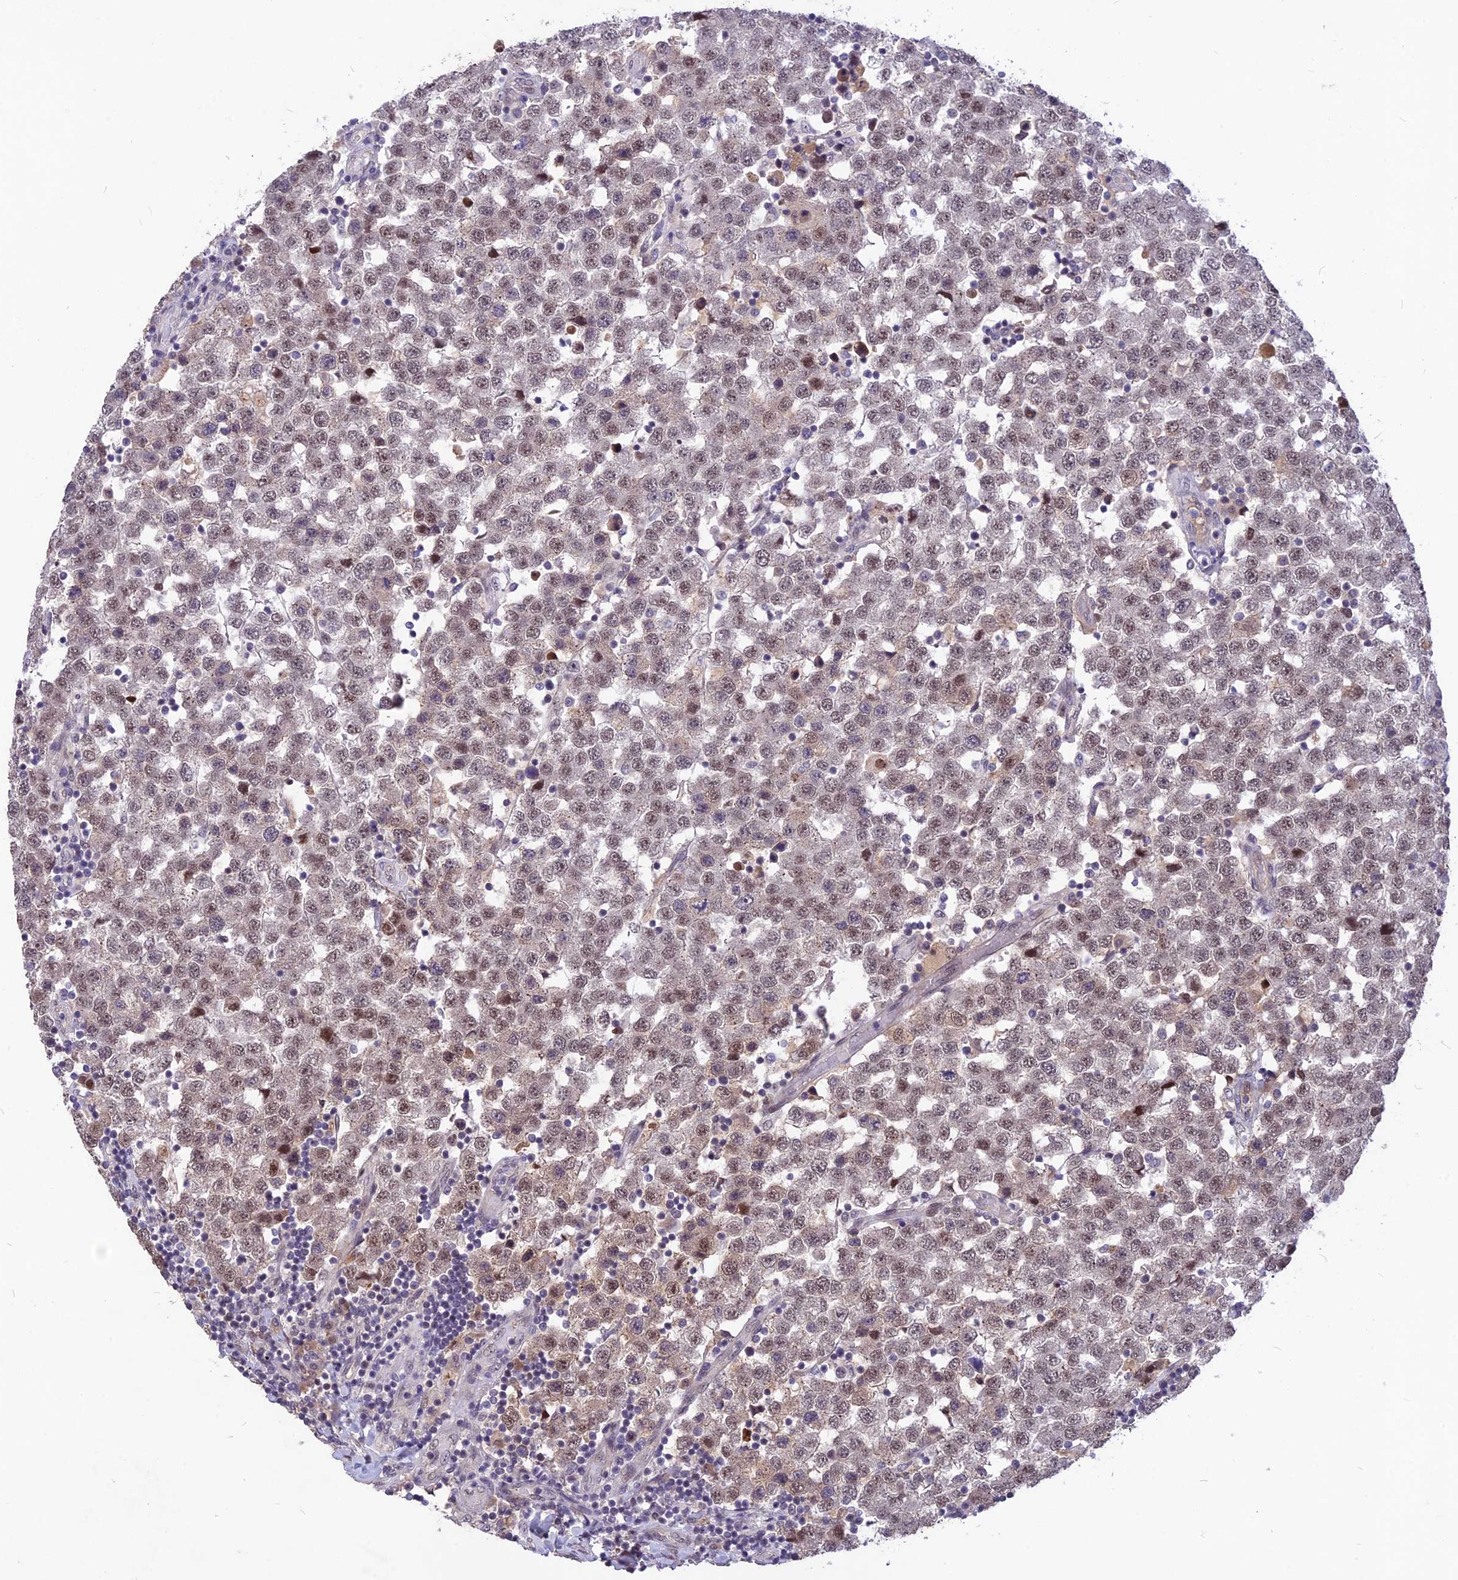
{"staining": {"intensity": "weak", "quantity": ">75%", "location": "nuclear"}, "tissue": "testis cancer", "cell_type": "Tumor cells", "image_type": "cancer", "snomed": [{"axis": "morphology", "description": "Seminoma, NOS"}, {"axis": "topography", "description": "Testis"}], "caption": "IHC (DAB) staining of testis cancer (seminoma) displays weak nuclear protein staining in approximately >75% of tumor cells. (IHC, brightfield microscopy, high magnification).", "gene": "DIS3", "patient": {"sex": "male", "age": 34}}